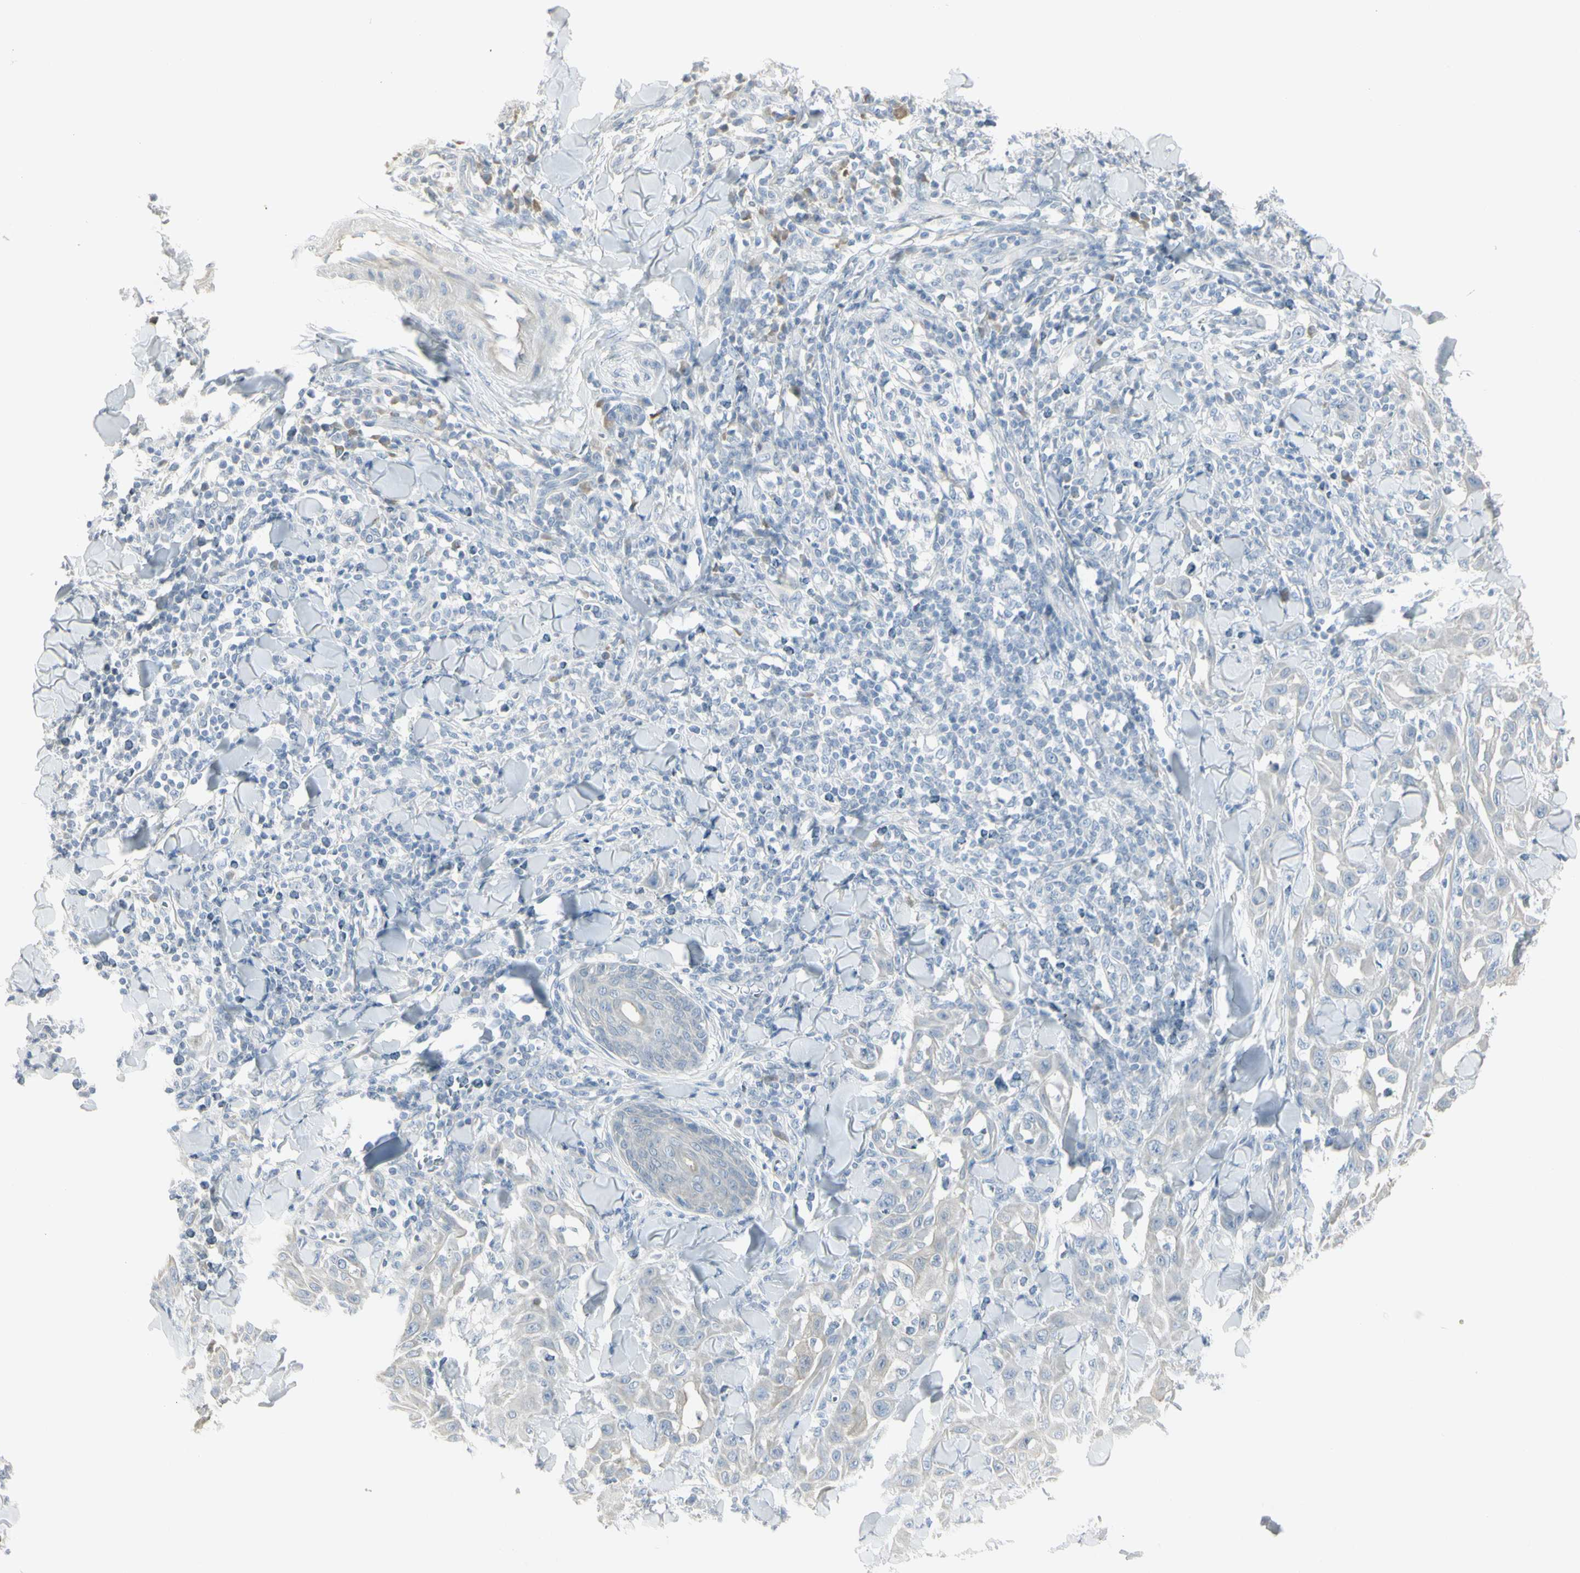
{"staining": {"intensity": "negative", "quantity": "none", "location": "none"}, "tissue": "skin cancer", "cell_type": "Tumor cells", "image_type": "cancer", "snomed": [{"axis": "morphology", "description": "Squamous cell carcinoma, NOS"}, {"axis": "topography", "description": "Skin"}], "caption": "Tumor cells are negative for brown protein staining in squamous cell carcinoma (skin).", "gene": "PIP", "patient": {"sex": "male", "age": 24}}